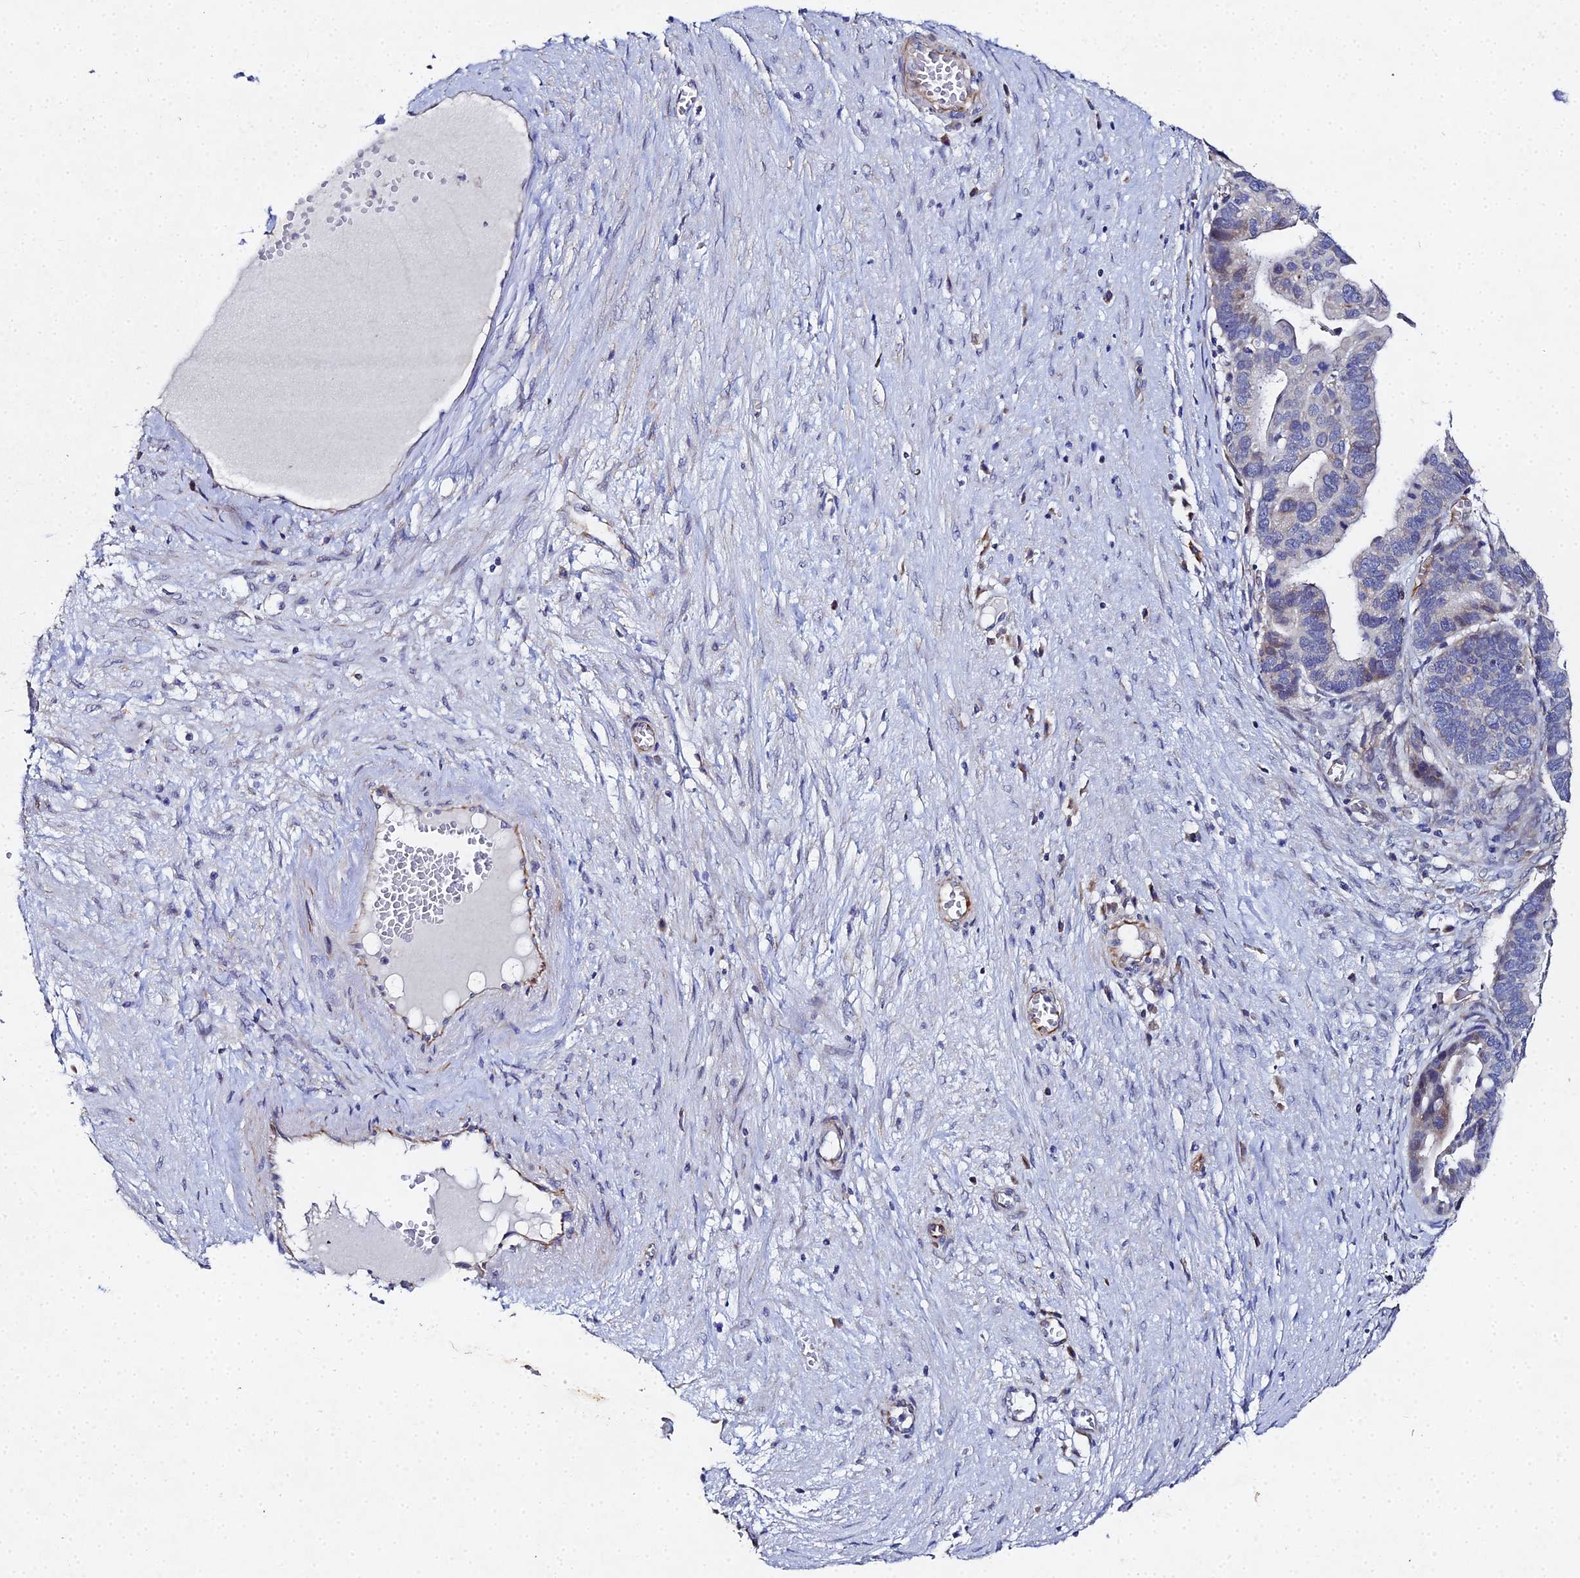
{"staining": {"intensity": "weak", "quantity": "<25%", "location": "cytoplasmic/membranous"}, "tissue": "ovarian cancer", "cell_type": "Tumor cells", "image_type": "cancer", "snomed": [{"axis": "morphology", "description": "Cystadenocarcinoma, serous, NOS"}, {"axis": "topography", "description": "Ovary"}], "caption": "Immunohistochemistry photomicrograph of human ovarian cancer (serous cystadenocarcinoma) stained for a protein (brown), which exhibits no expression in tumor cells.", "gene": "ENSG00000268674", "patient": {"sex": "female", "age": 56}}